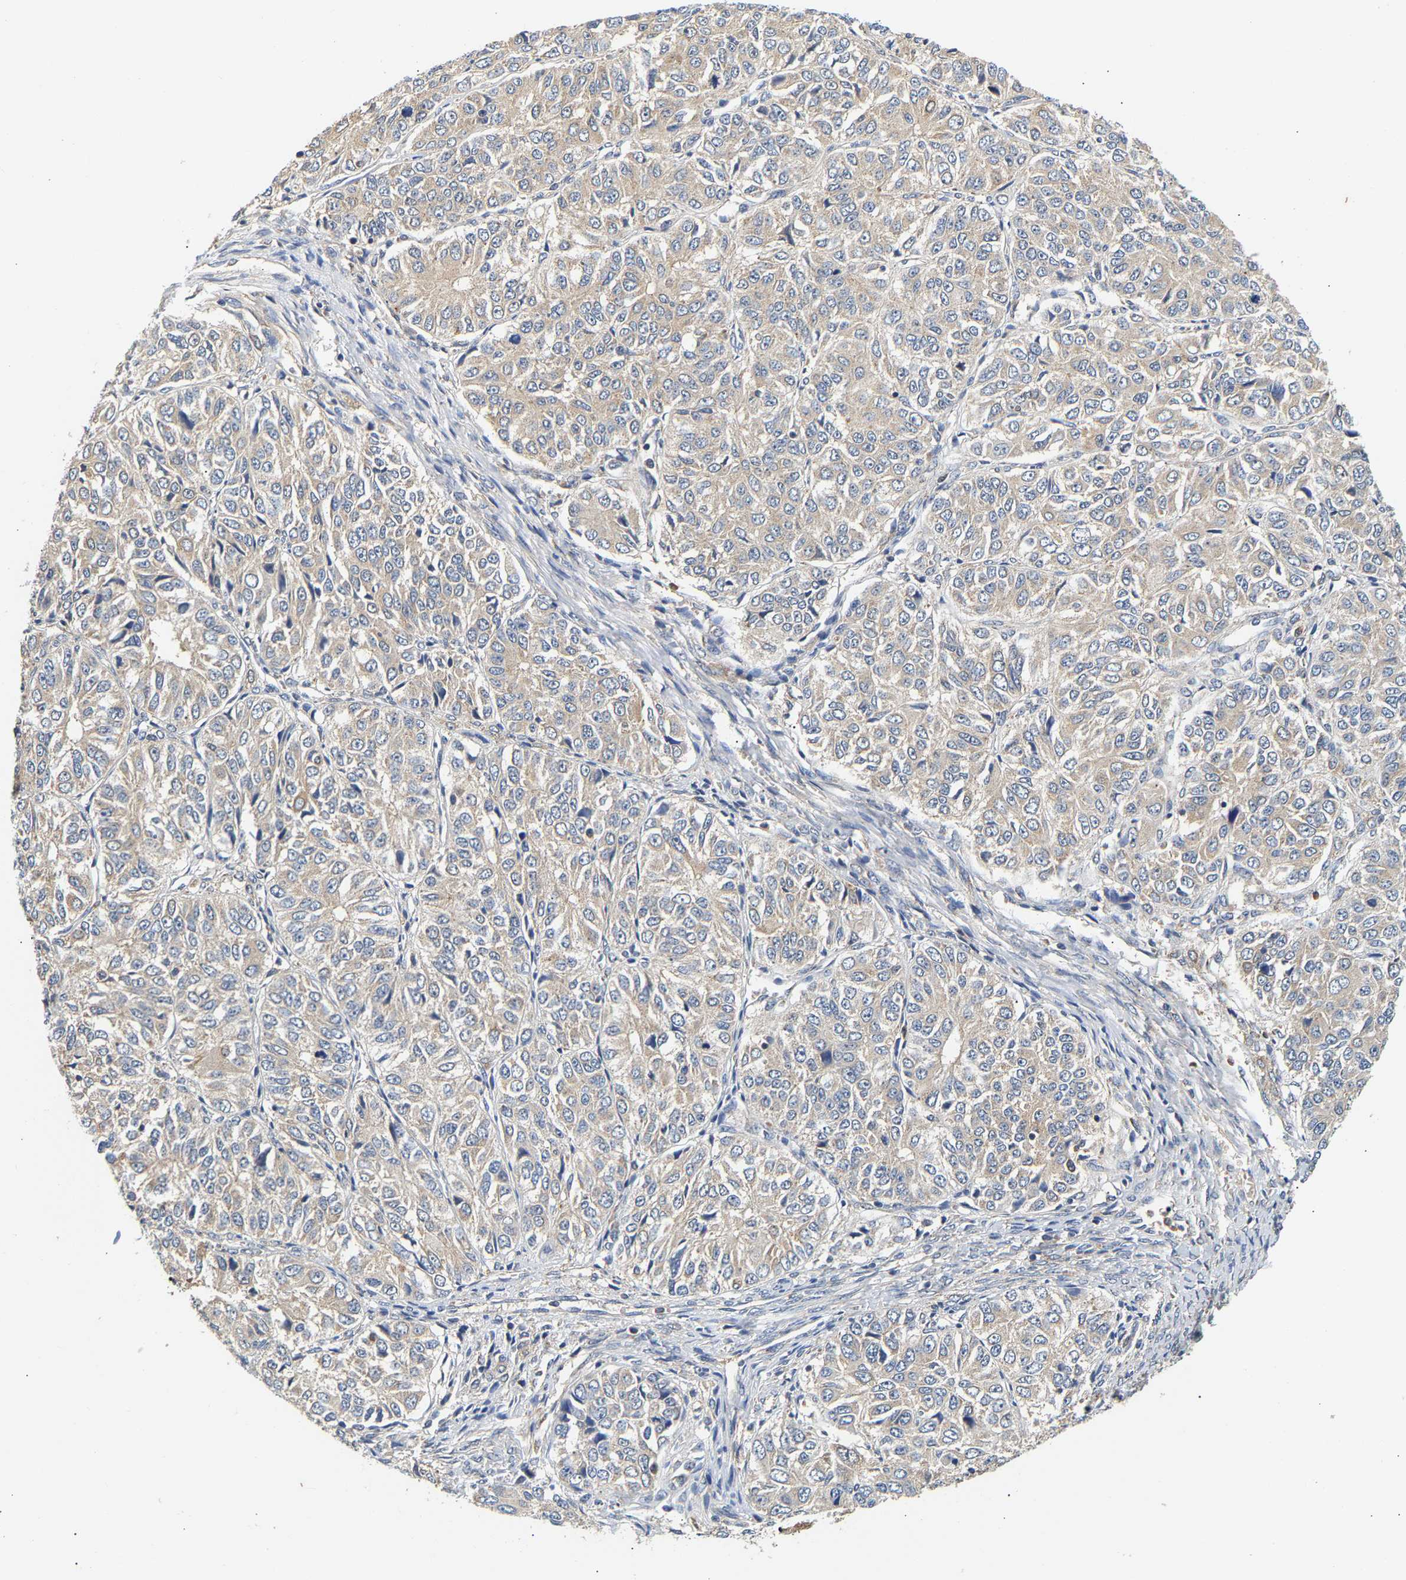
{"staining": {"intensity": "negative", "quantity": "none", "location": "none"}, "tissue": "ovarian cancer", "cell_type": "Tumor cells", "image_type": "cancer", "snomed": [{"axis": "morphology", "description": "Carcinoma, endometroid"}, {"axis": "topography", "description": "Ovary"}], "caption": "The photomicrograph reveals no staining of tumor cells in ovarian endometroid carcinoma.", "gene": "PPID", "patient": {"sex": "female", "age": 51}}